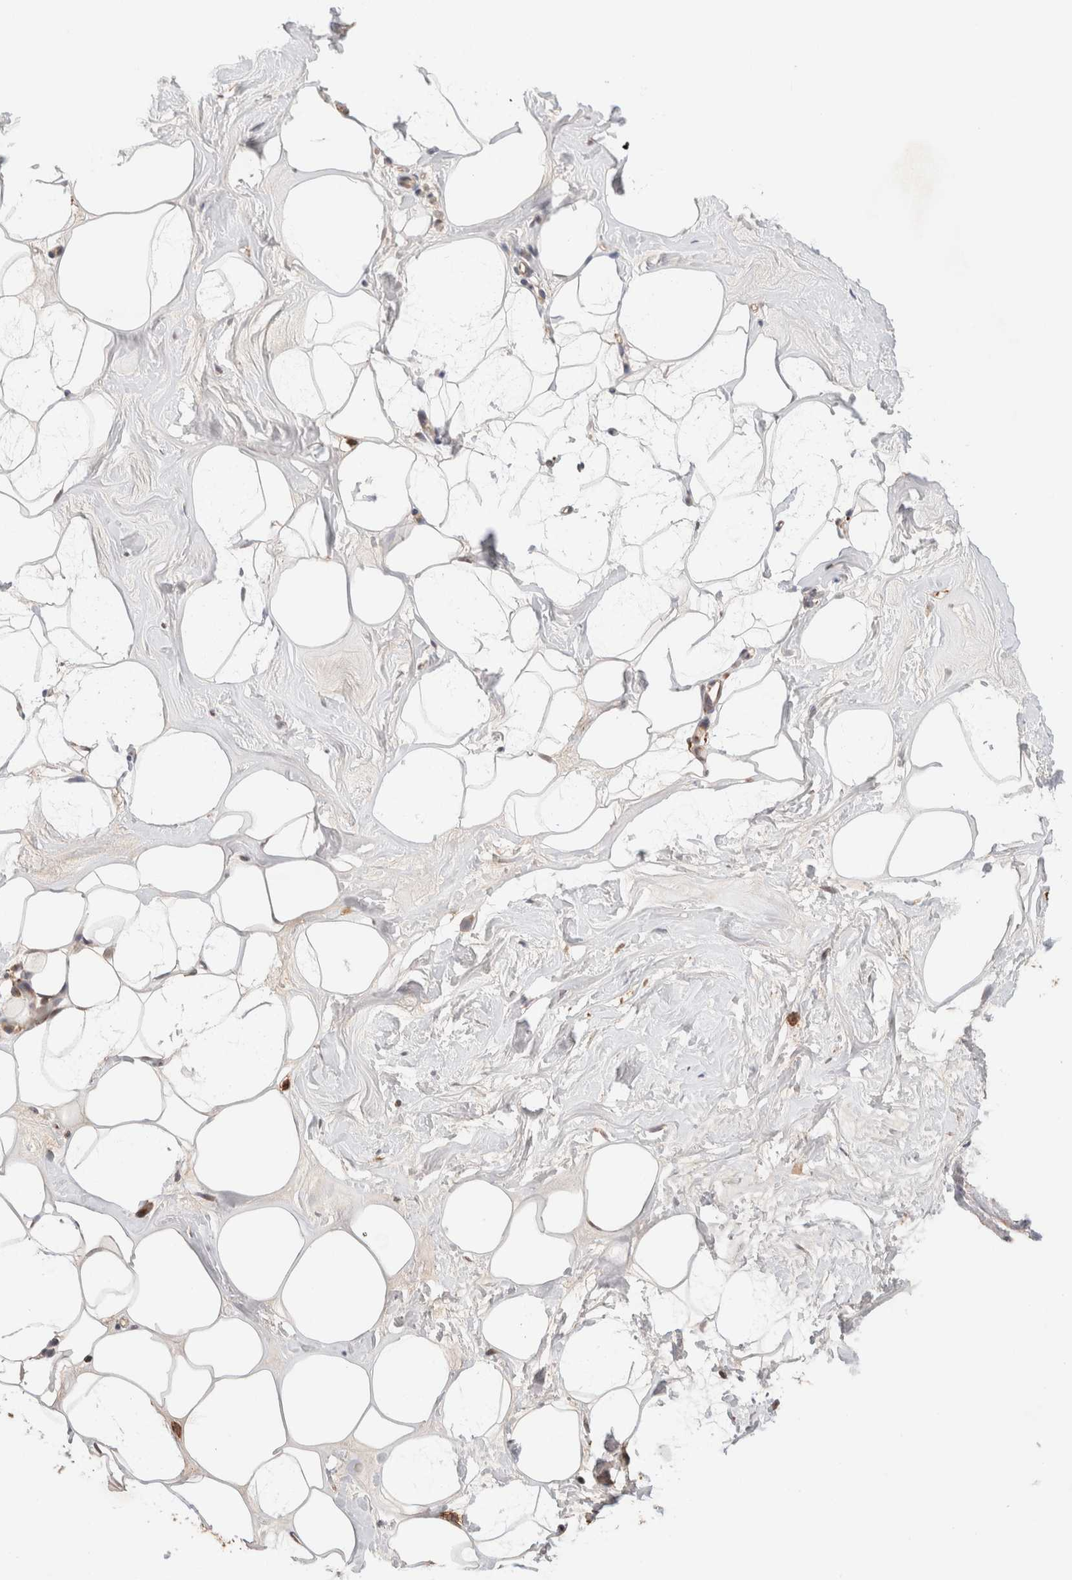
{"staining": {"intensity": "moderate", "quantity": ">75%", "location": "cytoplasmic/membranous"}, "tissue": "adipose tissue", "cell_type": "Adipocytes", "image_type": "normal", "snomed": [{"axis": "morphology", "description": "Normal tissue, NOS"}, {"axis": "morphology", "description": "Fibrosis, NOS"}, {"axis": "topography", "description": "Breast"}, {"axis": "topography", "description": "Adipose tissue"}], "caption": "The micrograph displays immunohistochemical staining of benign adipose tissue. There is moderate cytoplasmic/membranous positivity is appreciated in about >75% of adipocytes.", "gene": "SIKE1", "patient": {"sex": "female", "age": 39}}